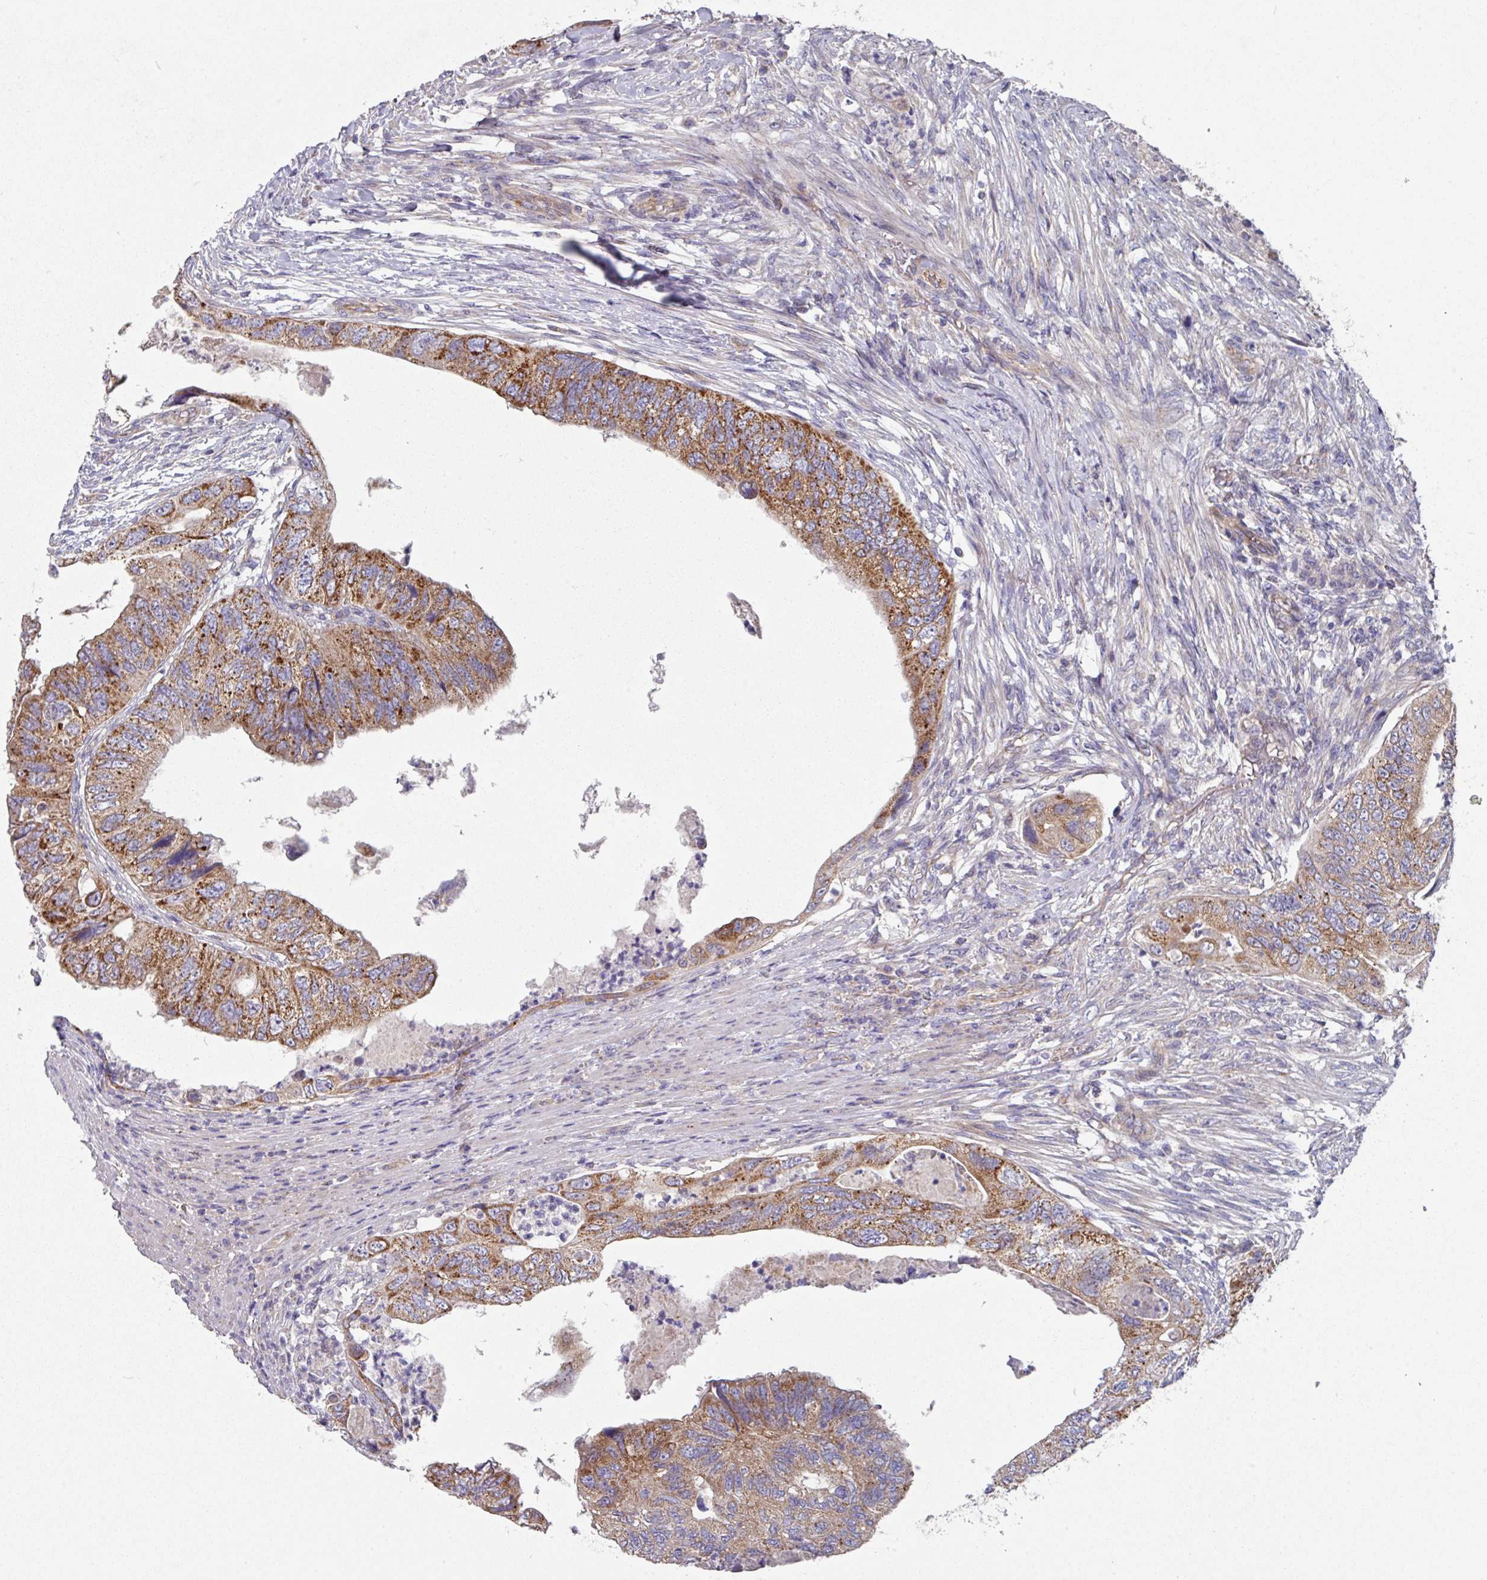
{"staining": {"intensity": "strong", "quantity": ">75%", "location": "cytoplasmic/membranous"}, "tissue": "colorectal cancer", "cell_type": "Tumor cells", "image_type": "cancer", "snomed": [{"axis": "morphology", "description": "Adenocarcinoma, NOS"}, {"axis": "topography", "description": "Rectum"}], "caption": "A photomicrograph showing strong cytoplasmic/membranous expression in about >75% of tumor cells in adenocarcinoma (colorectal), as visualized by brown immunohistochemical staining.", "gene": "DCAF12L2", "patient": {"sex": "male", "age": 63}}